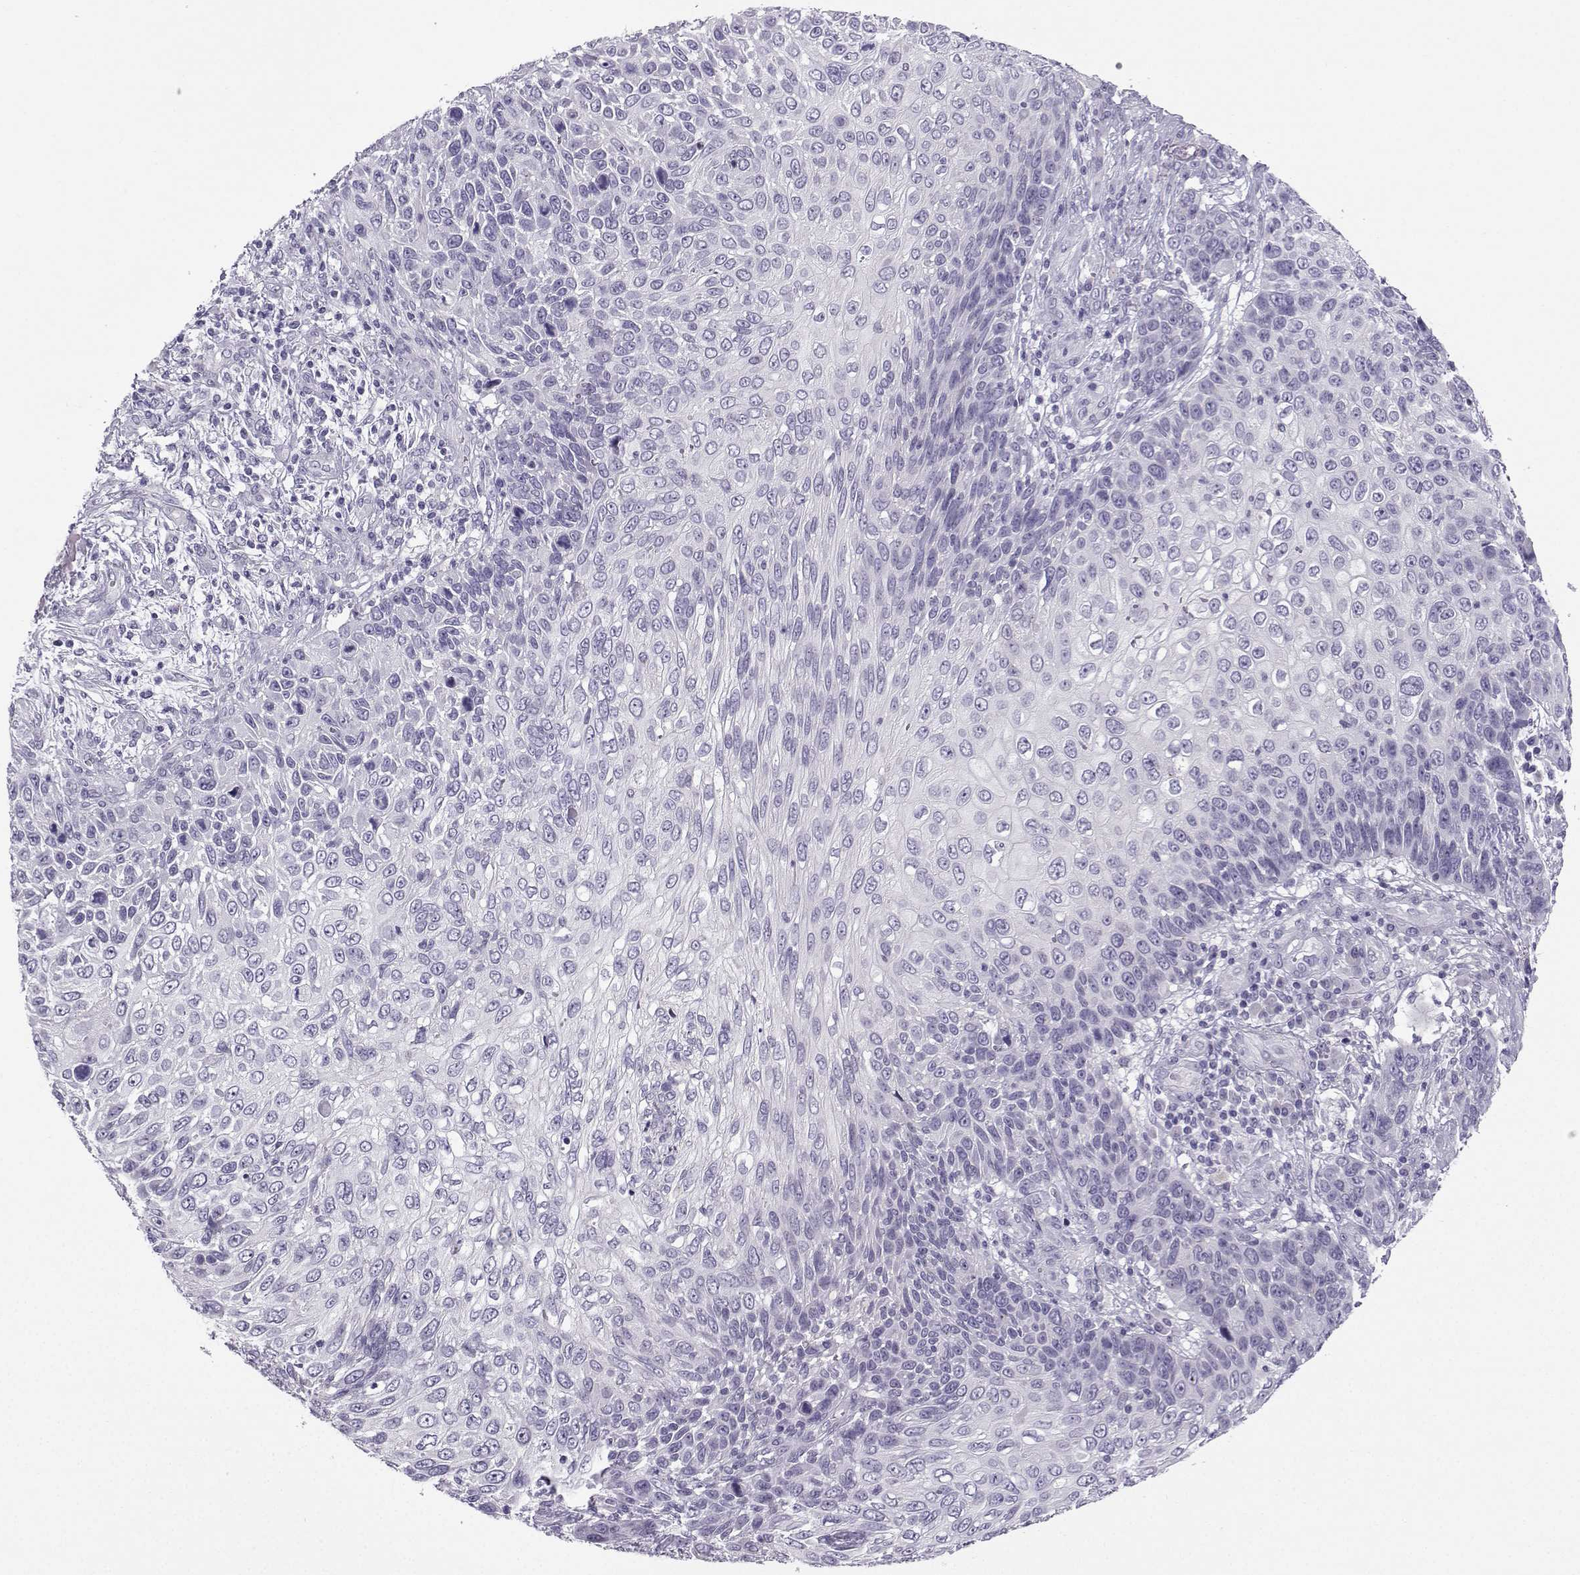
{"staining": {"intensity": "negative", "quantity": "none", "location": "none"}, "tissue": "skin cancer", "cell_type": "Tumor cells", "image_type": "cancer", "snomed": [{"axis": "morphology", "description": "Squamous cell carcinoma, NOS"}, {"axis": "topography", "description": "Skin"}], "caption": "IHC of skin cancer displays no expression in tumor cells.", "gene": "ZBTB8B", "patient": {"sex": "male", "age": 92}}